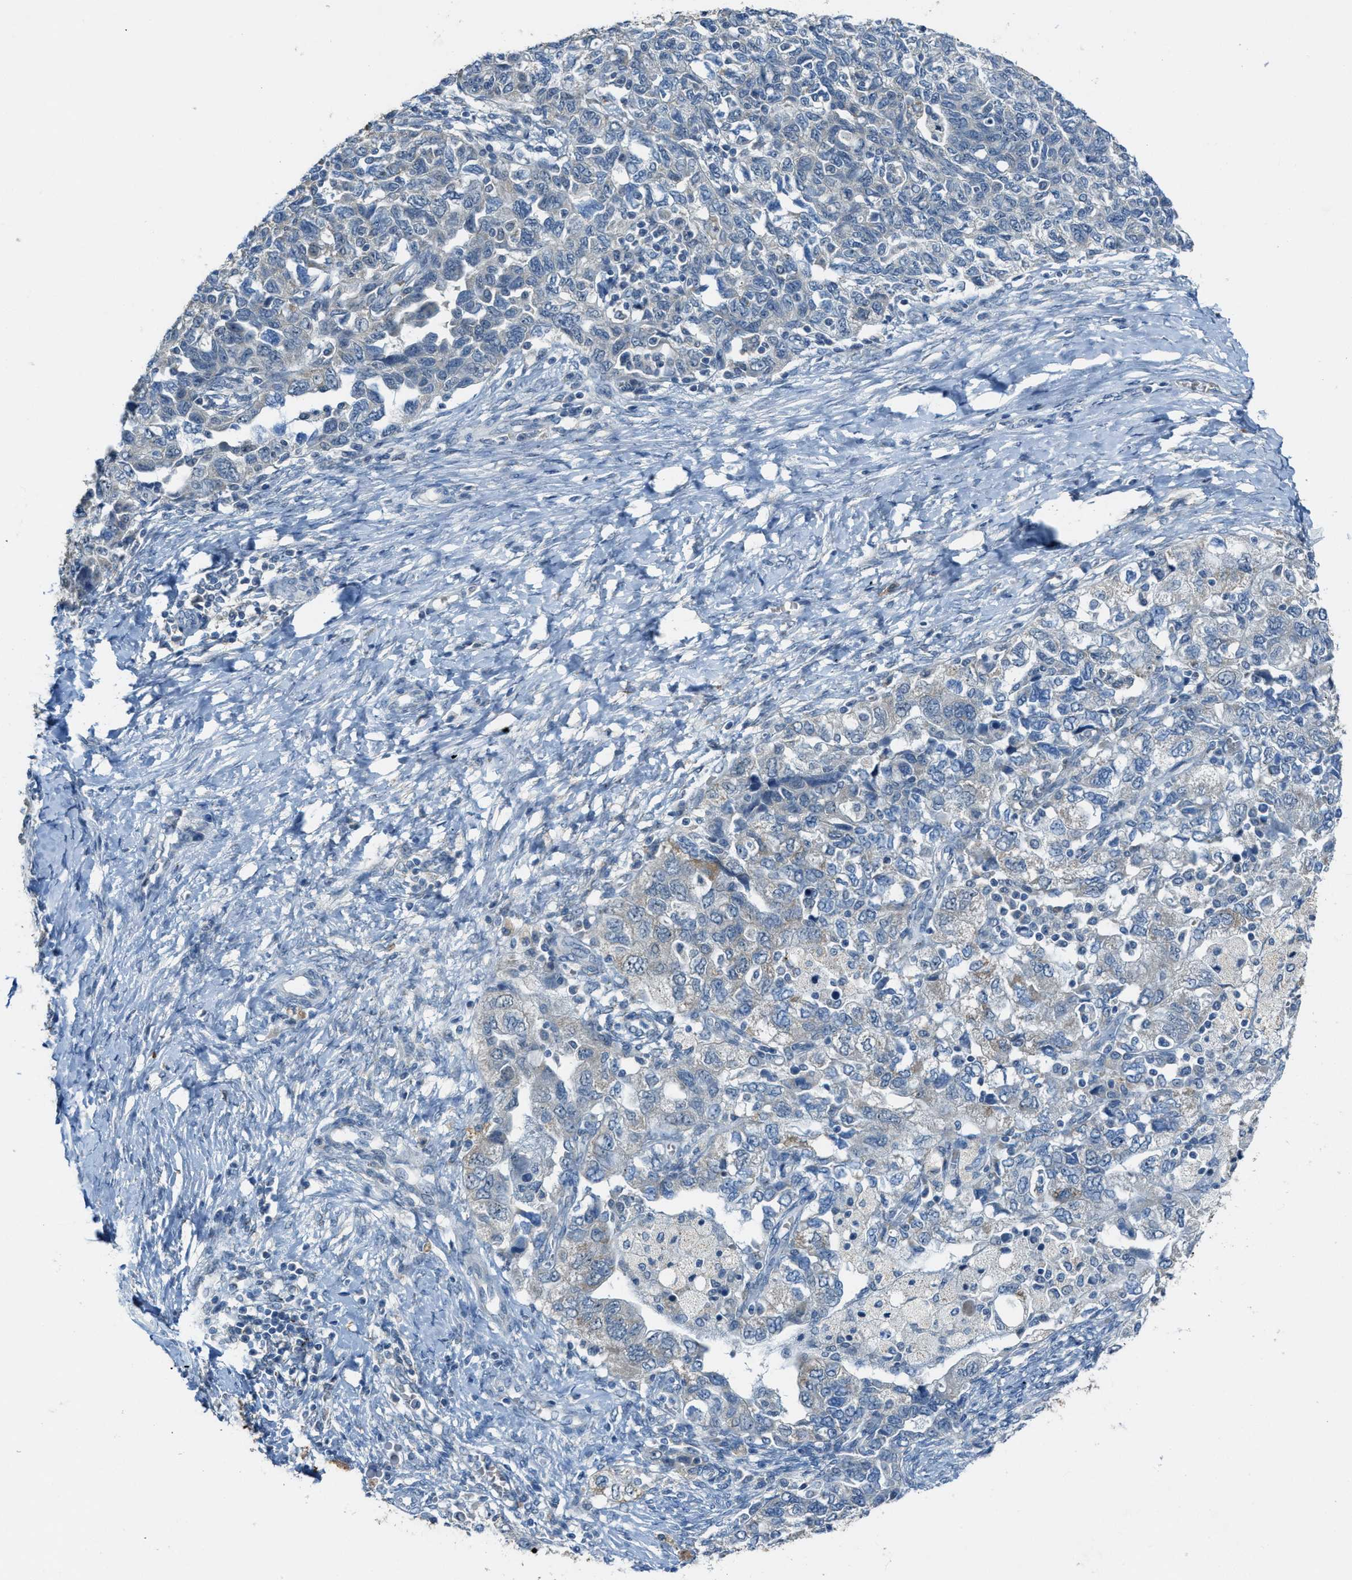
{"staining": {"intensity": "negative", "quantity": "none", "location": "none"}, "tissue": "ovarian cancer", "cell_type": "Tumor cells", "image_type": "cancer", "snomed": [{"axis": "morphology", "description": "Carcinoma, NOS"}, {"axis": "morphology", "description": "Cystadenocarcinoma, serous, NOS"}, {"axis": "topography", "description": "Ovary"}], "caption": "A histopathology image of human ovarian cancer is negative for staining in tumor cells.", "gene": "CDON", "patient": {"sex": "female", "age": 69}}